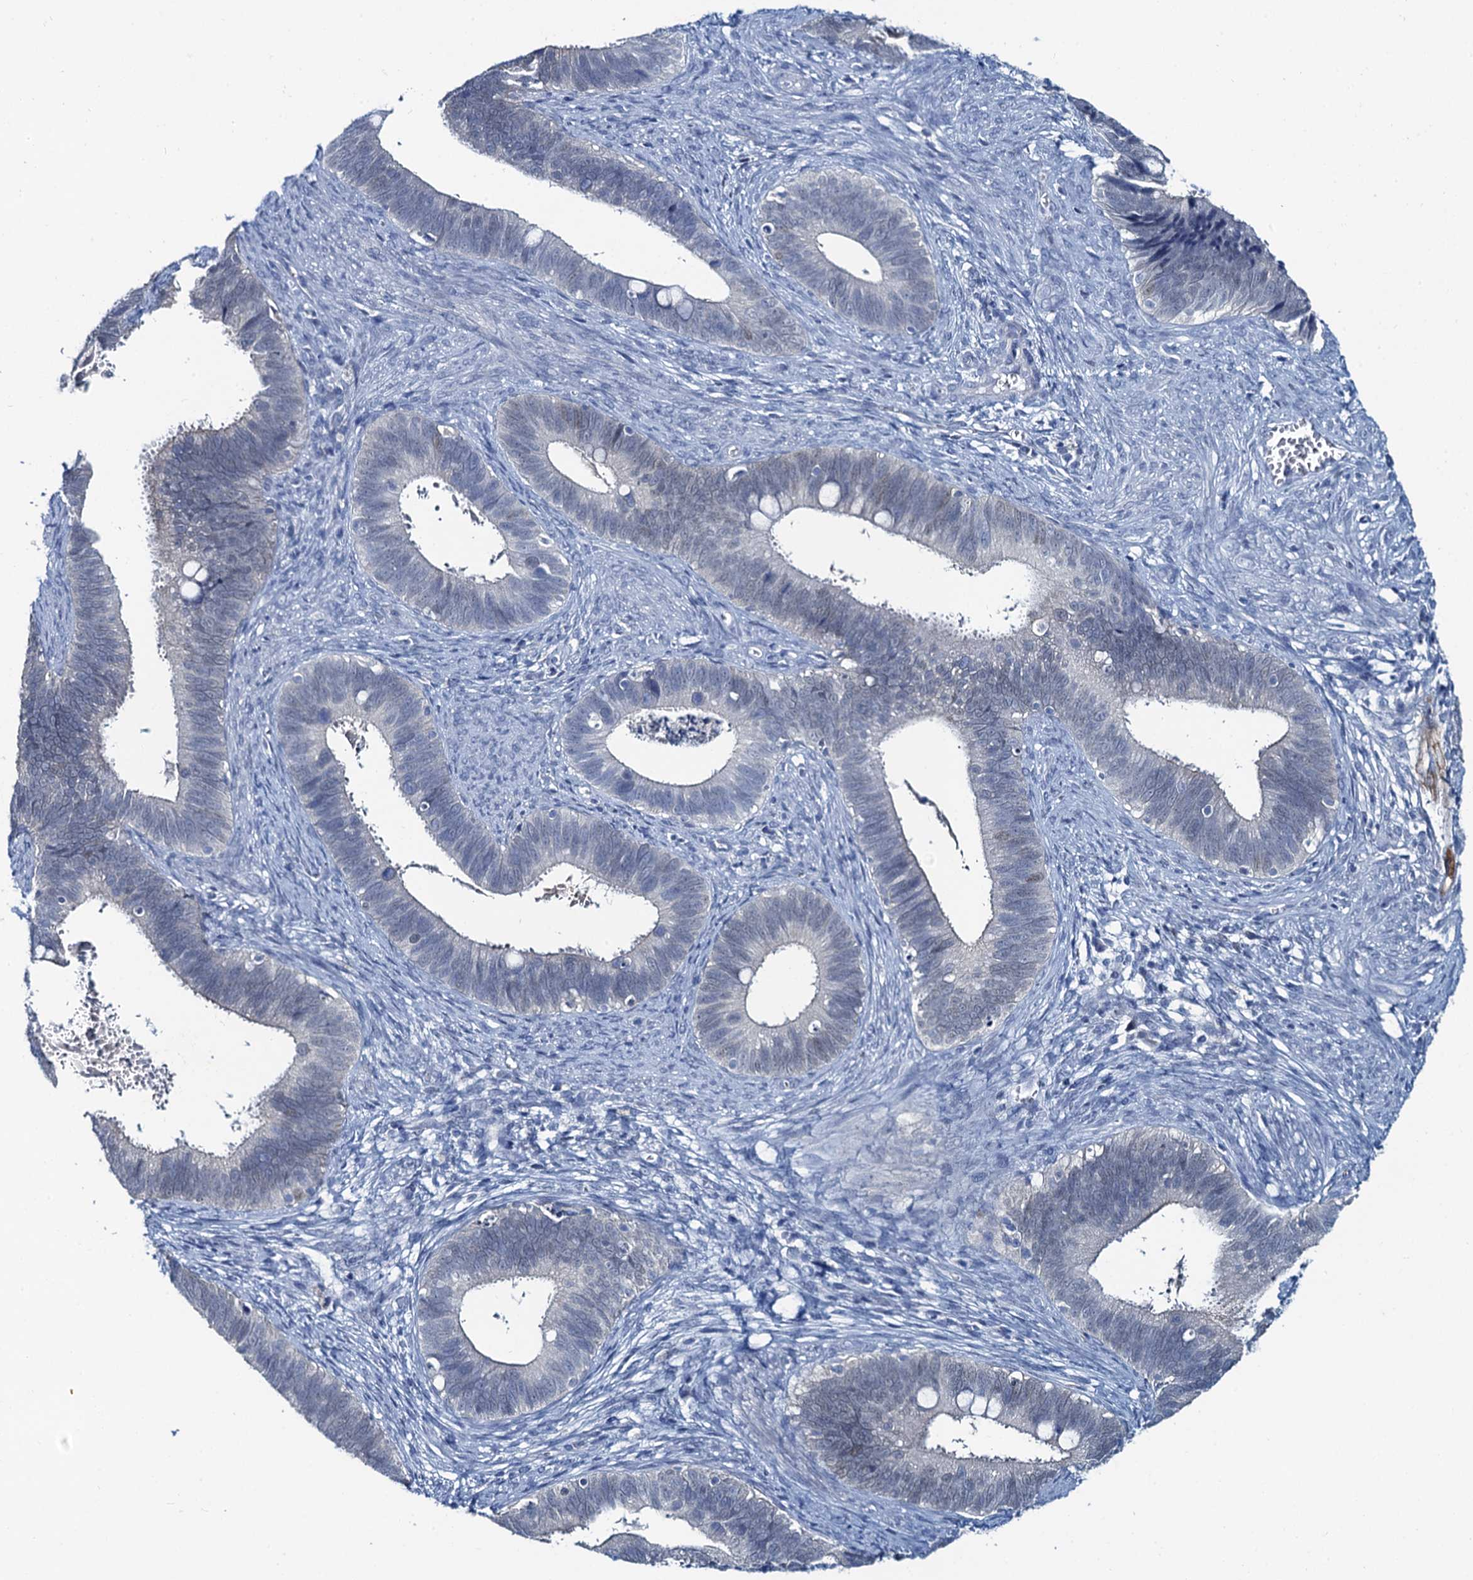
{"staining": {"intensity": "negative", "quantity": "none", "location": "none"}, "tissue": "cervical cancer", "cell_type": "Tumor cells", "image_type": "cancer", "snomed": [{"axis": "morphology", "description": "Adenocarcinoma, NOS"}, {"axis": "topography", "description": "Cervix"}], "caption": "This is a photomicrograph of immunohistochemistry staining of cervical adenocarcinoma, which shows no positivity in tumor cells. (DAB immunohistochemistry with hematoxylin counter stain).", "gene": "TOX3", "patient": {"sex": "female", "age": 42}}